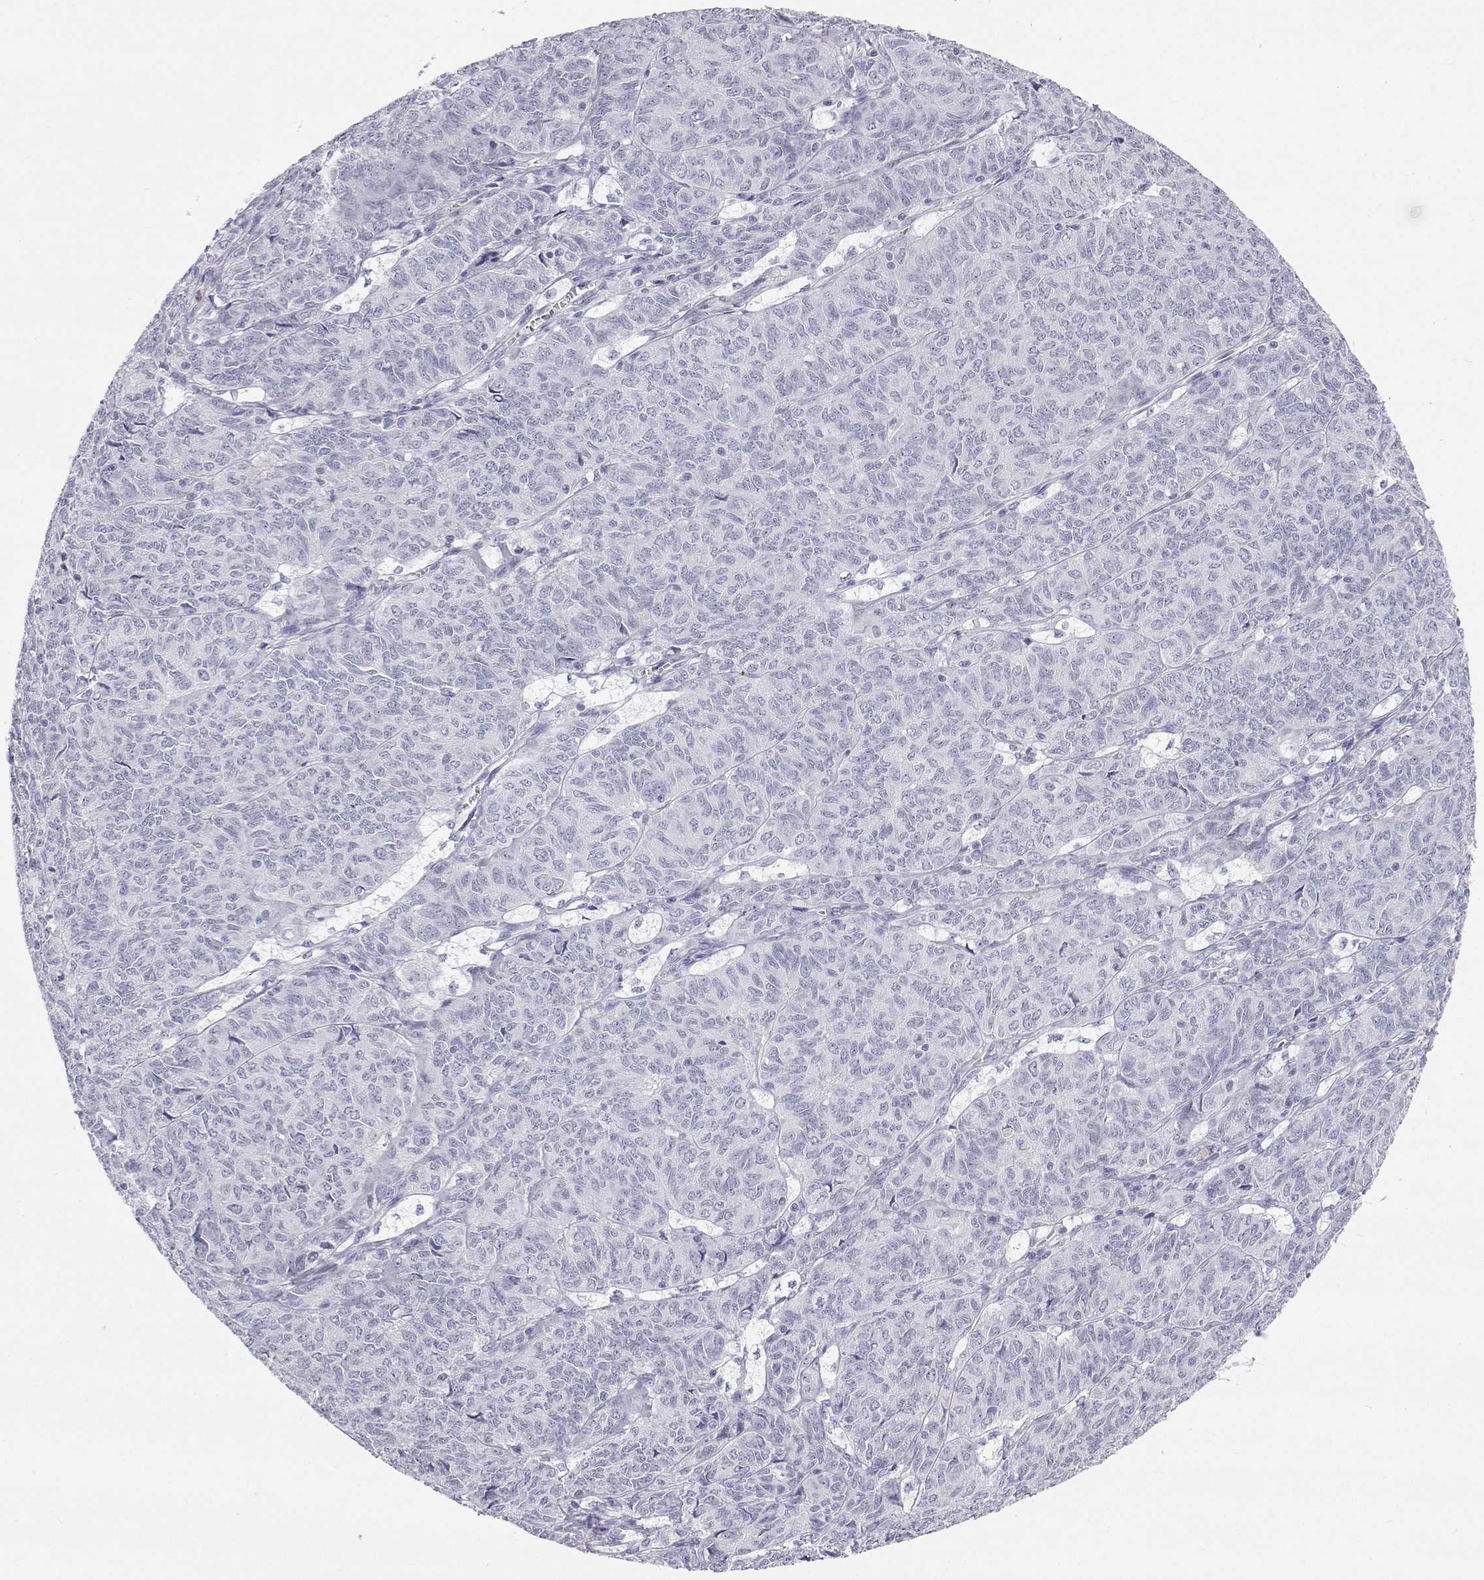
{"staining": {"intensity": "negative", "quantity": "none", "location": "none"}, "tissue": "ovarian cancer", "cell_type": "Tumor cells", "image_type": "cancer", "snomed": [{"axis": "morphology", "description": "Carcinoma, endometroid"}, {"axis": "topography", "description": "Ovary"}], "caption": "Tumor cells are negative for protein expression in human ovarian cancer.", "gene": "SFTPB", "patient": {"sex": "female", "age": 80}}